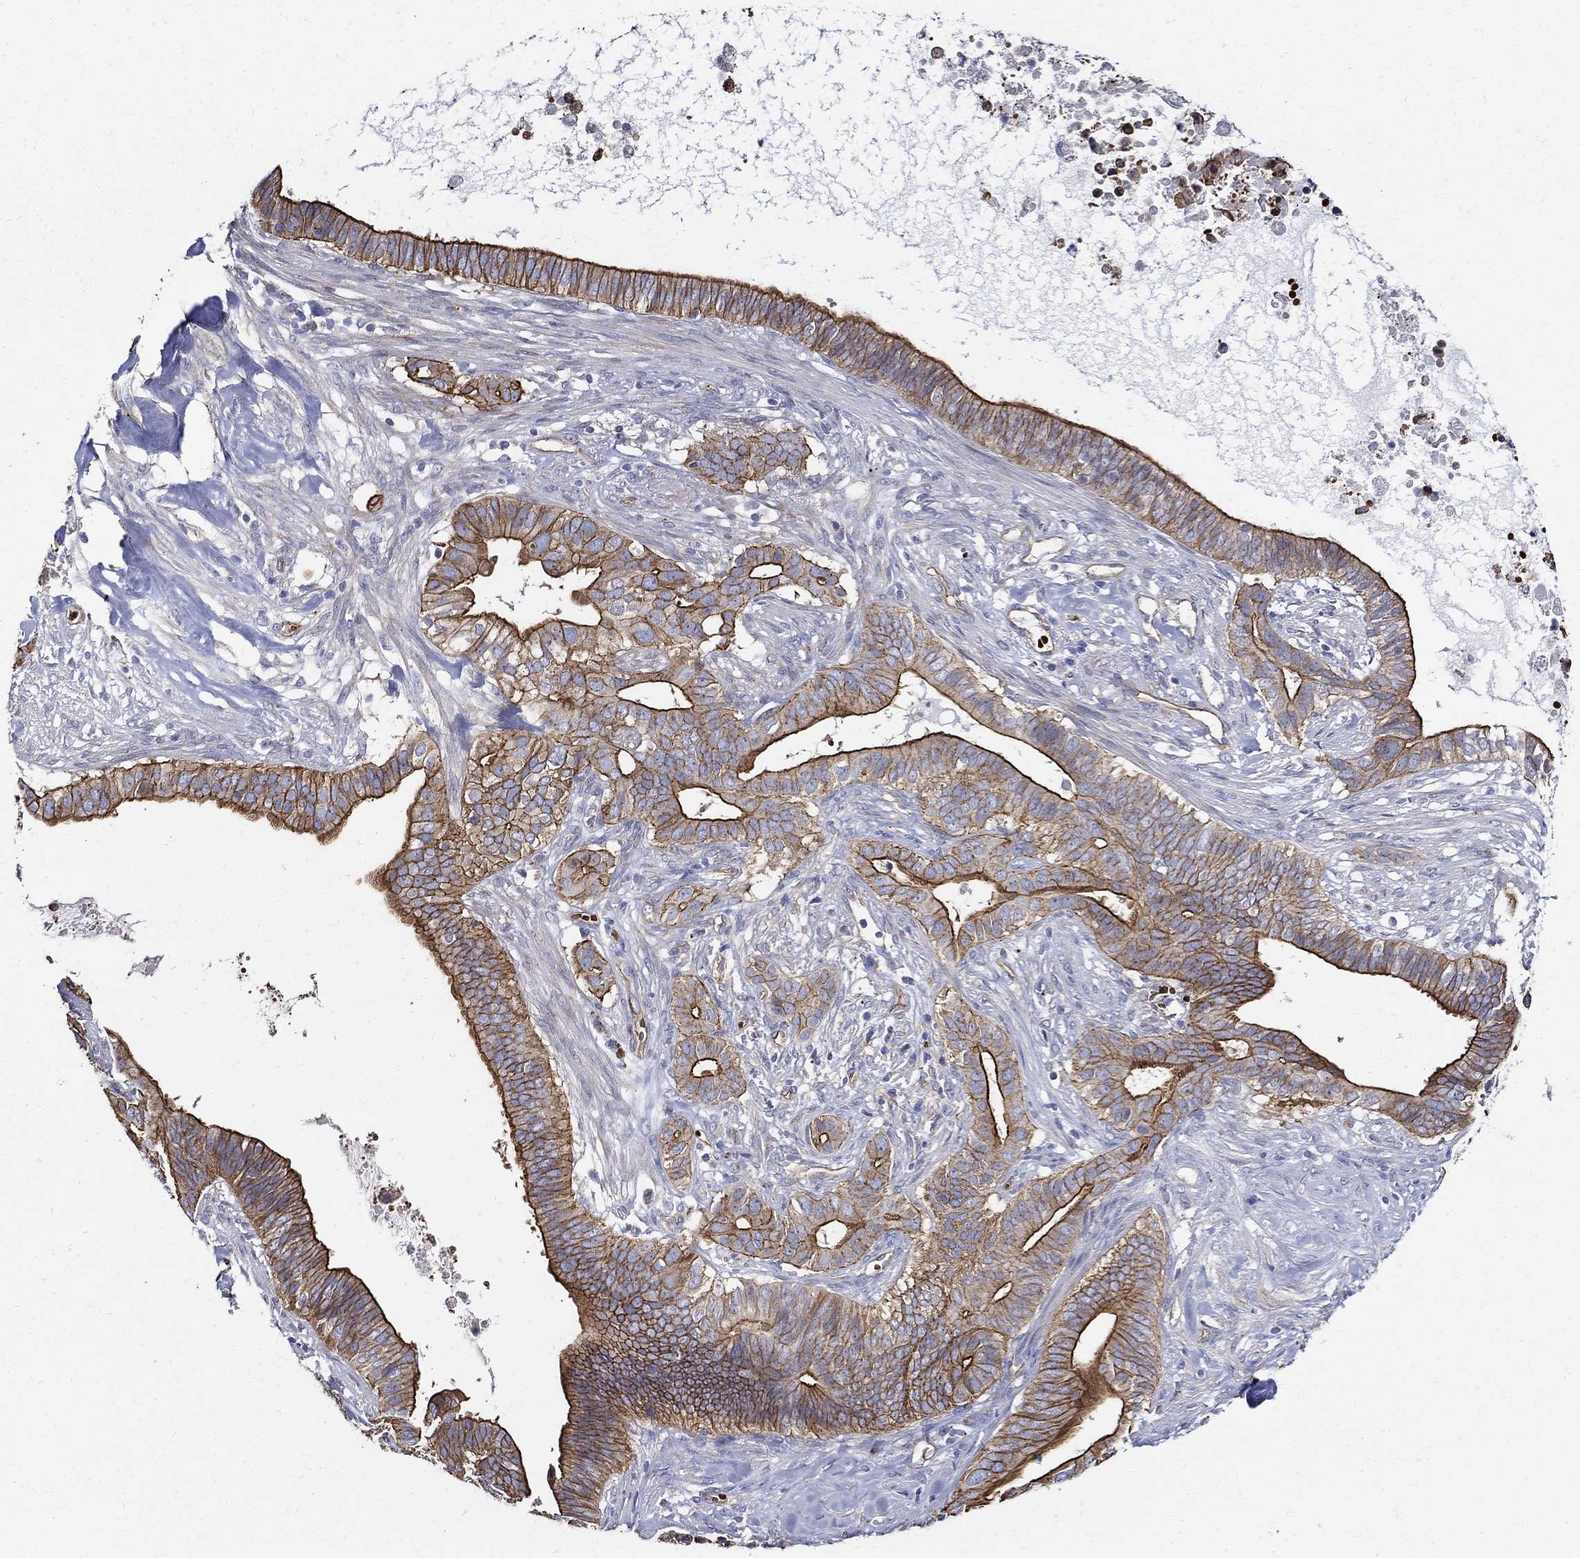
{"staining": {"intensity": "strong", "quantity": ">75%", "location": "cytoplasmic/membranous"}, "tissue": "pancreatic cancer", "cell_type": "Tumor cells", "image_type": "cancer", "snomed": [{"axis": "morphology", "description": "Adenocarcinoma, NOS"}, {"axis": "topography", "description": "Pancreas"}], "caption": "The immunohistochemical stain labels strong cytoplasmic/membranous positivity in tumor cells of pancreatic cancer (adenocarcinoma) tissue.", "gene": "APBB3", "patient": {"sex": "male", "age": 61}}